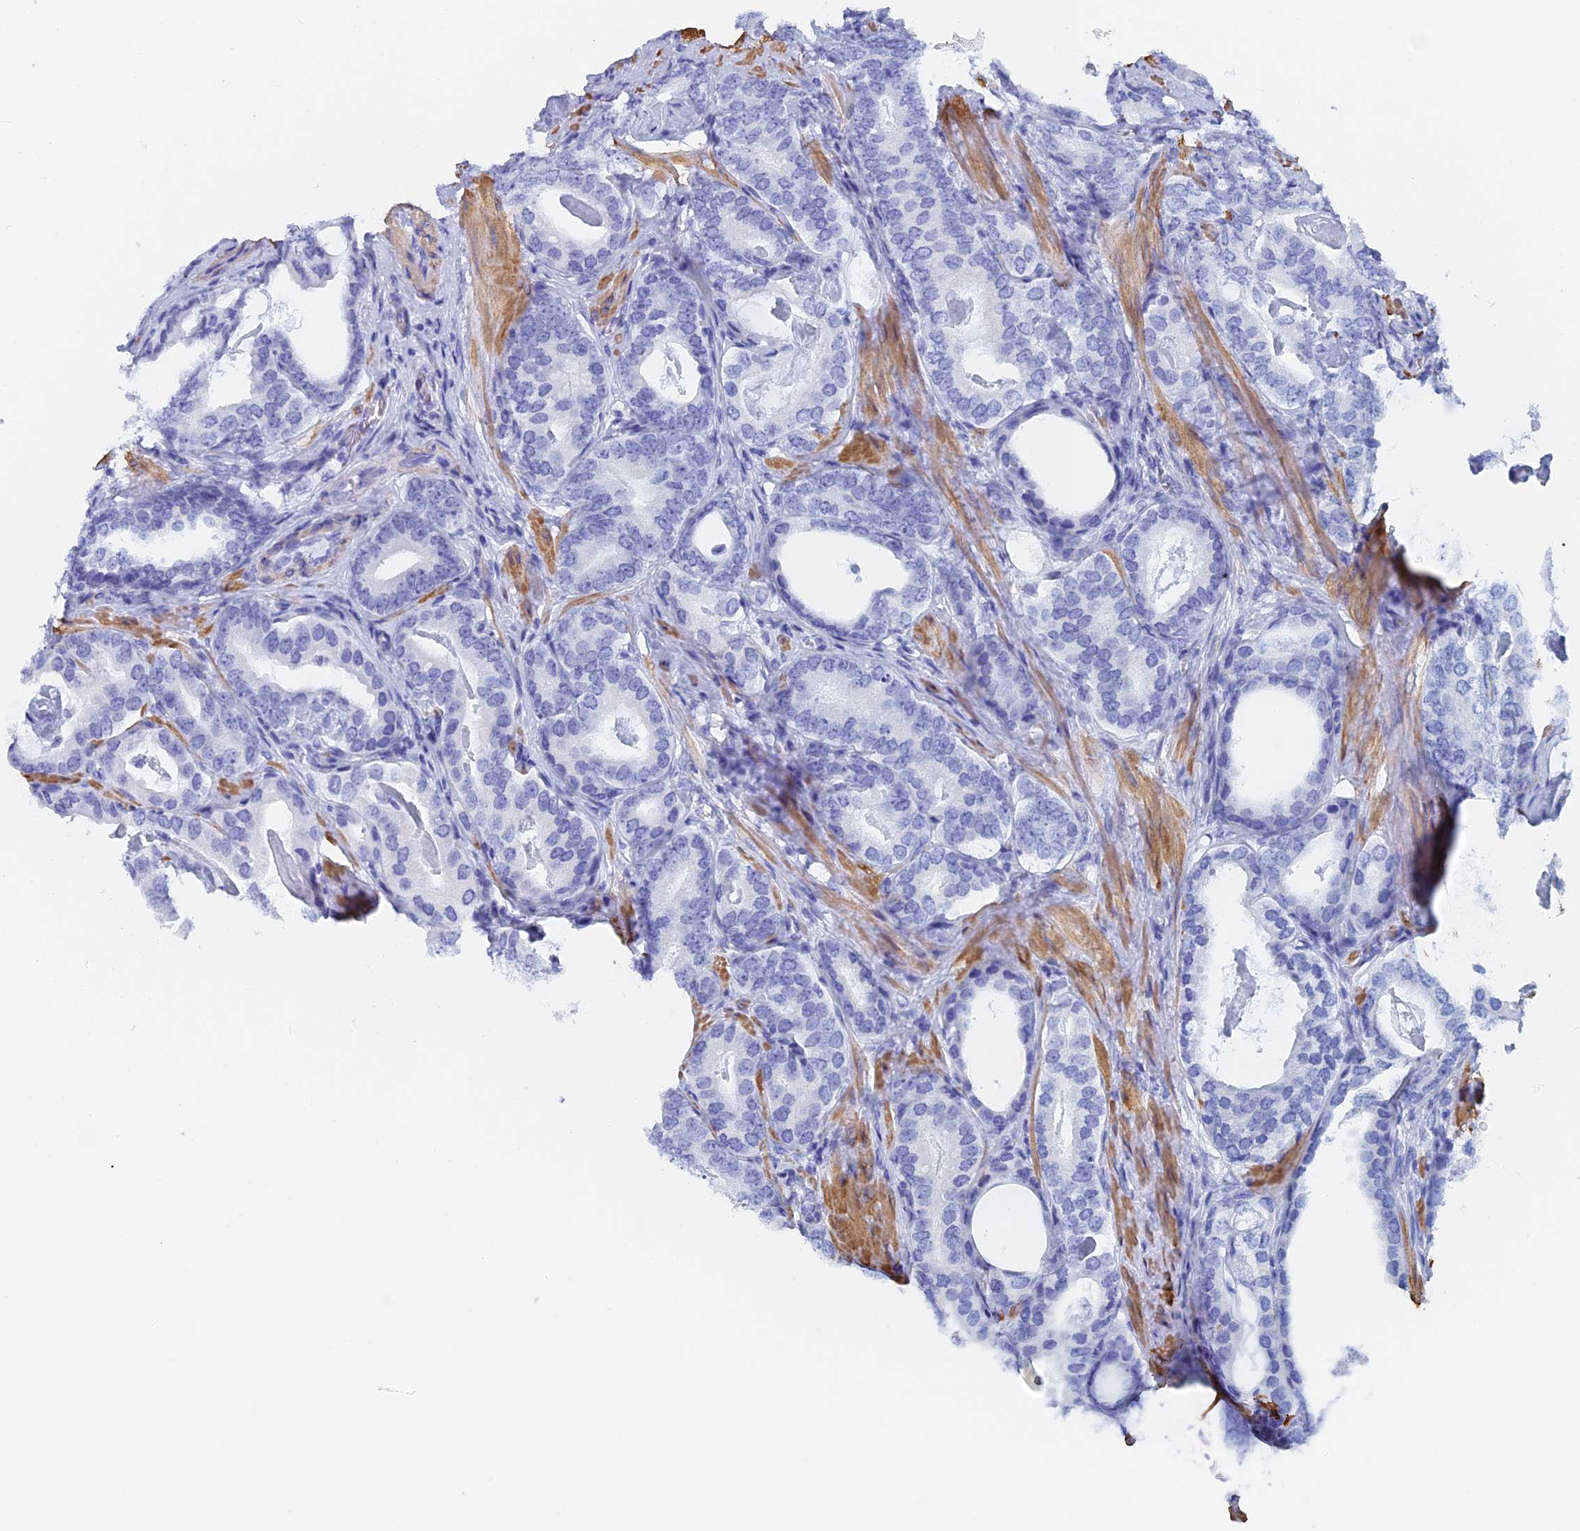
{"staining": {"intensity": "negative", "quantity": "none", "location": "none"}, "tissue": "prostate cancer", "cell_type": "Tumor cells", "image_type": "cancer", "snomed": [{"axis": "morphology", "description": "Adenocarcinoma, Low grade"}, {"axis": "topography", "description": "Prostate"}], "caption": "The histopathology image exhibits no staining of tumor cells in prostate cancer (low-grade adenocarcinoma). The staining was performed using DAB (3,3'-diaminobenzidine) to visualize the protein expression in brown, while the nuclei were stained in blue with hematoxylin (Magnification: 20x).", "gene": "KCNK18", "patient": {"sex": "male", "age": 71}}